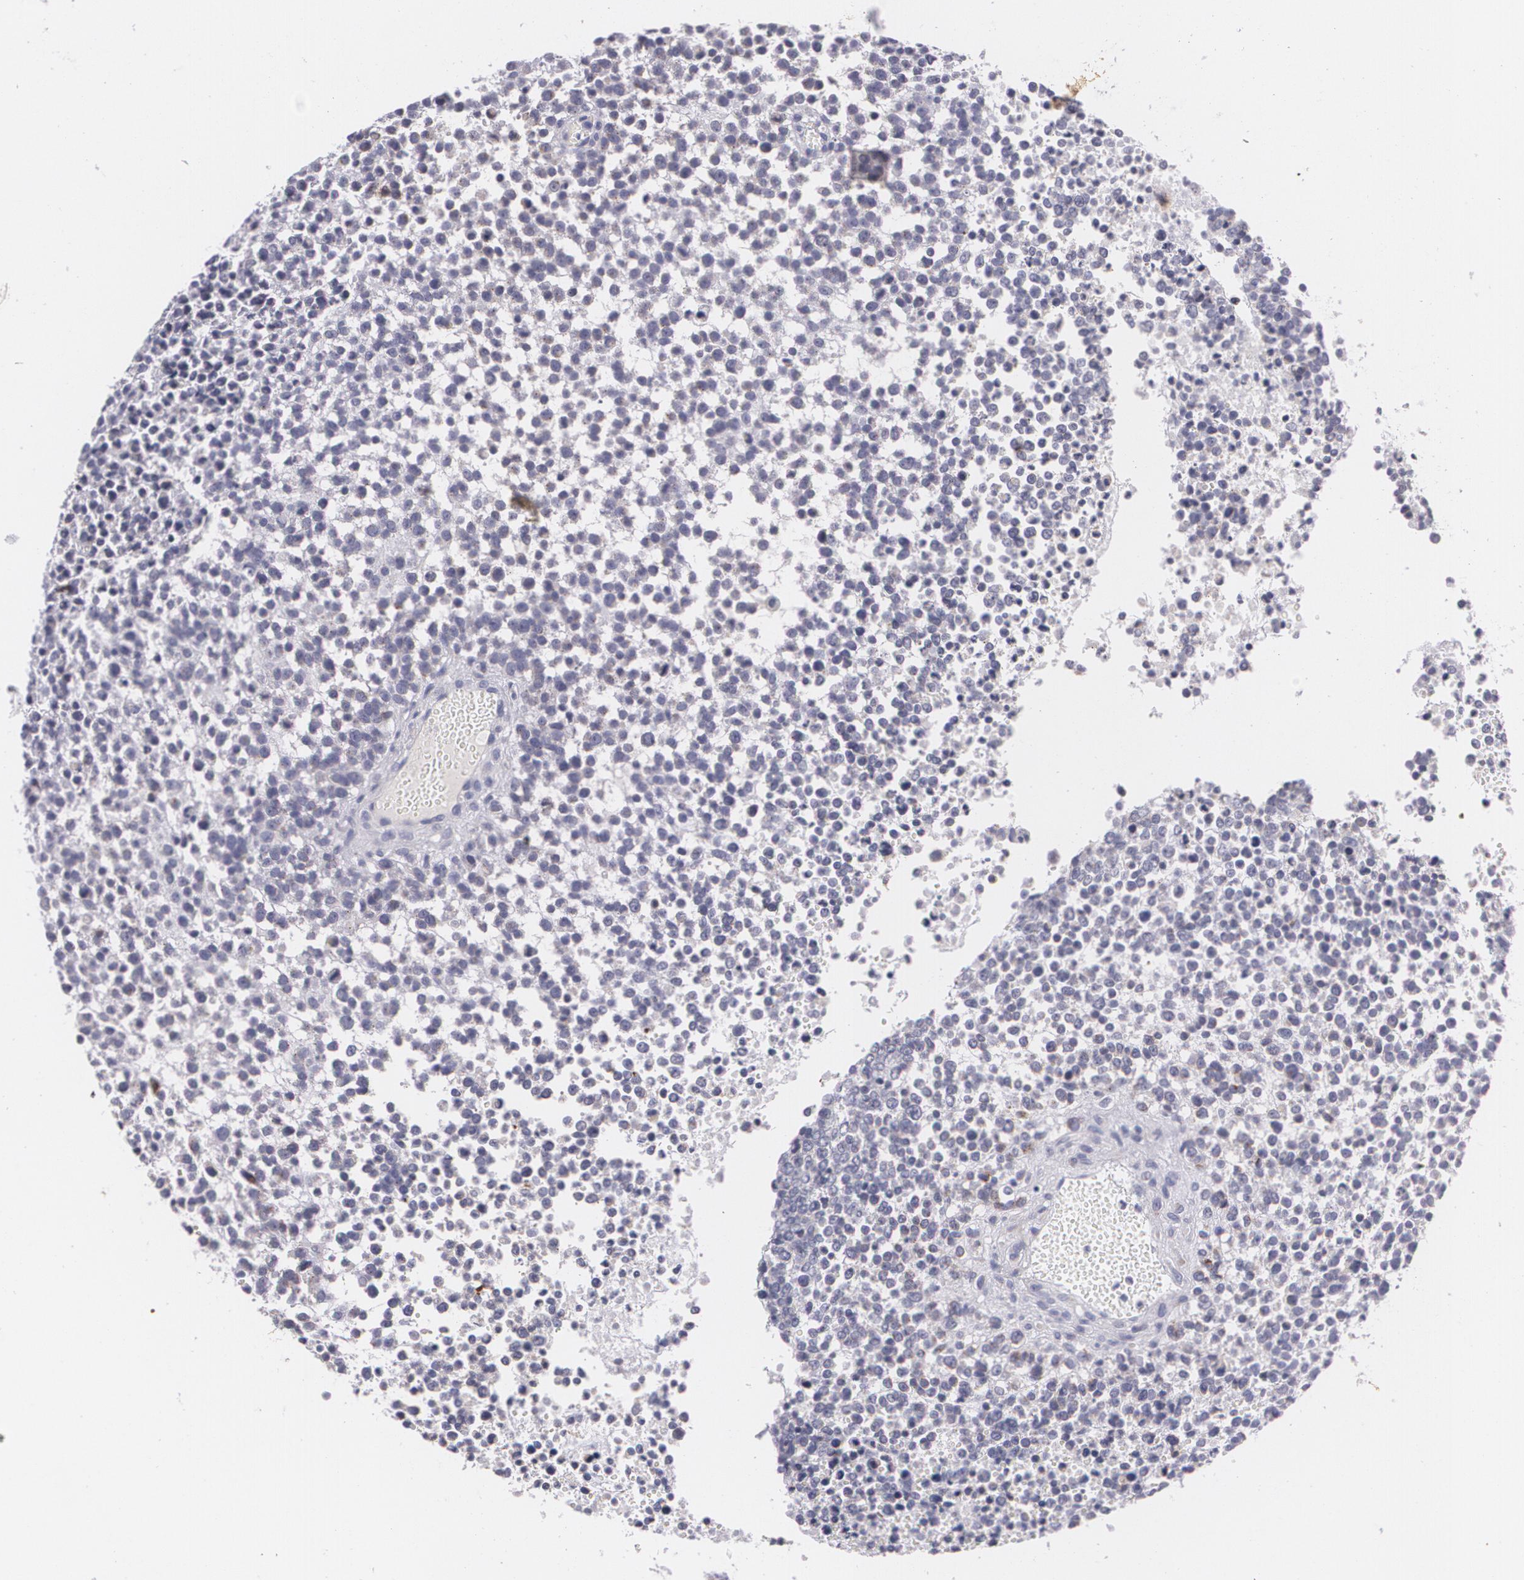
{"staining": {"intensity": "negative", "quantity": "none", "location": "none"}, "tissue": "glioma", "cell_type": "Tumor cells", "image_type": "cancer", "snomed": [{"axis": "morphology", "description": "Glioma, malignant, High grade"}, {"axis": "topography", "description": "Brain"}], "caption": "DAB (3,3'-diaminobenzidine) immunohistochemical staining of human malignant glioma (high-grade) reveals no significant staining in tumor cells.", "gene": "CILK1", "patient": {"sex": "male", "age": 66}}